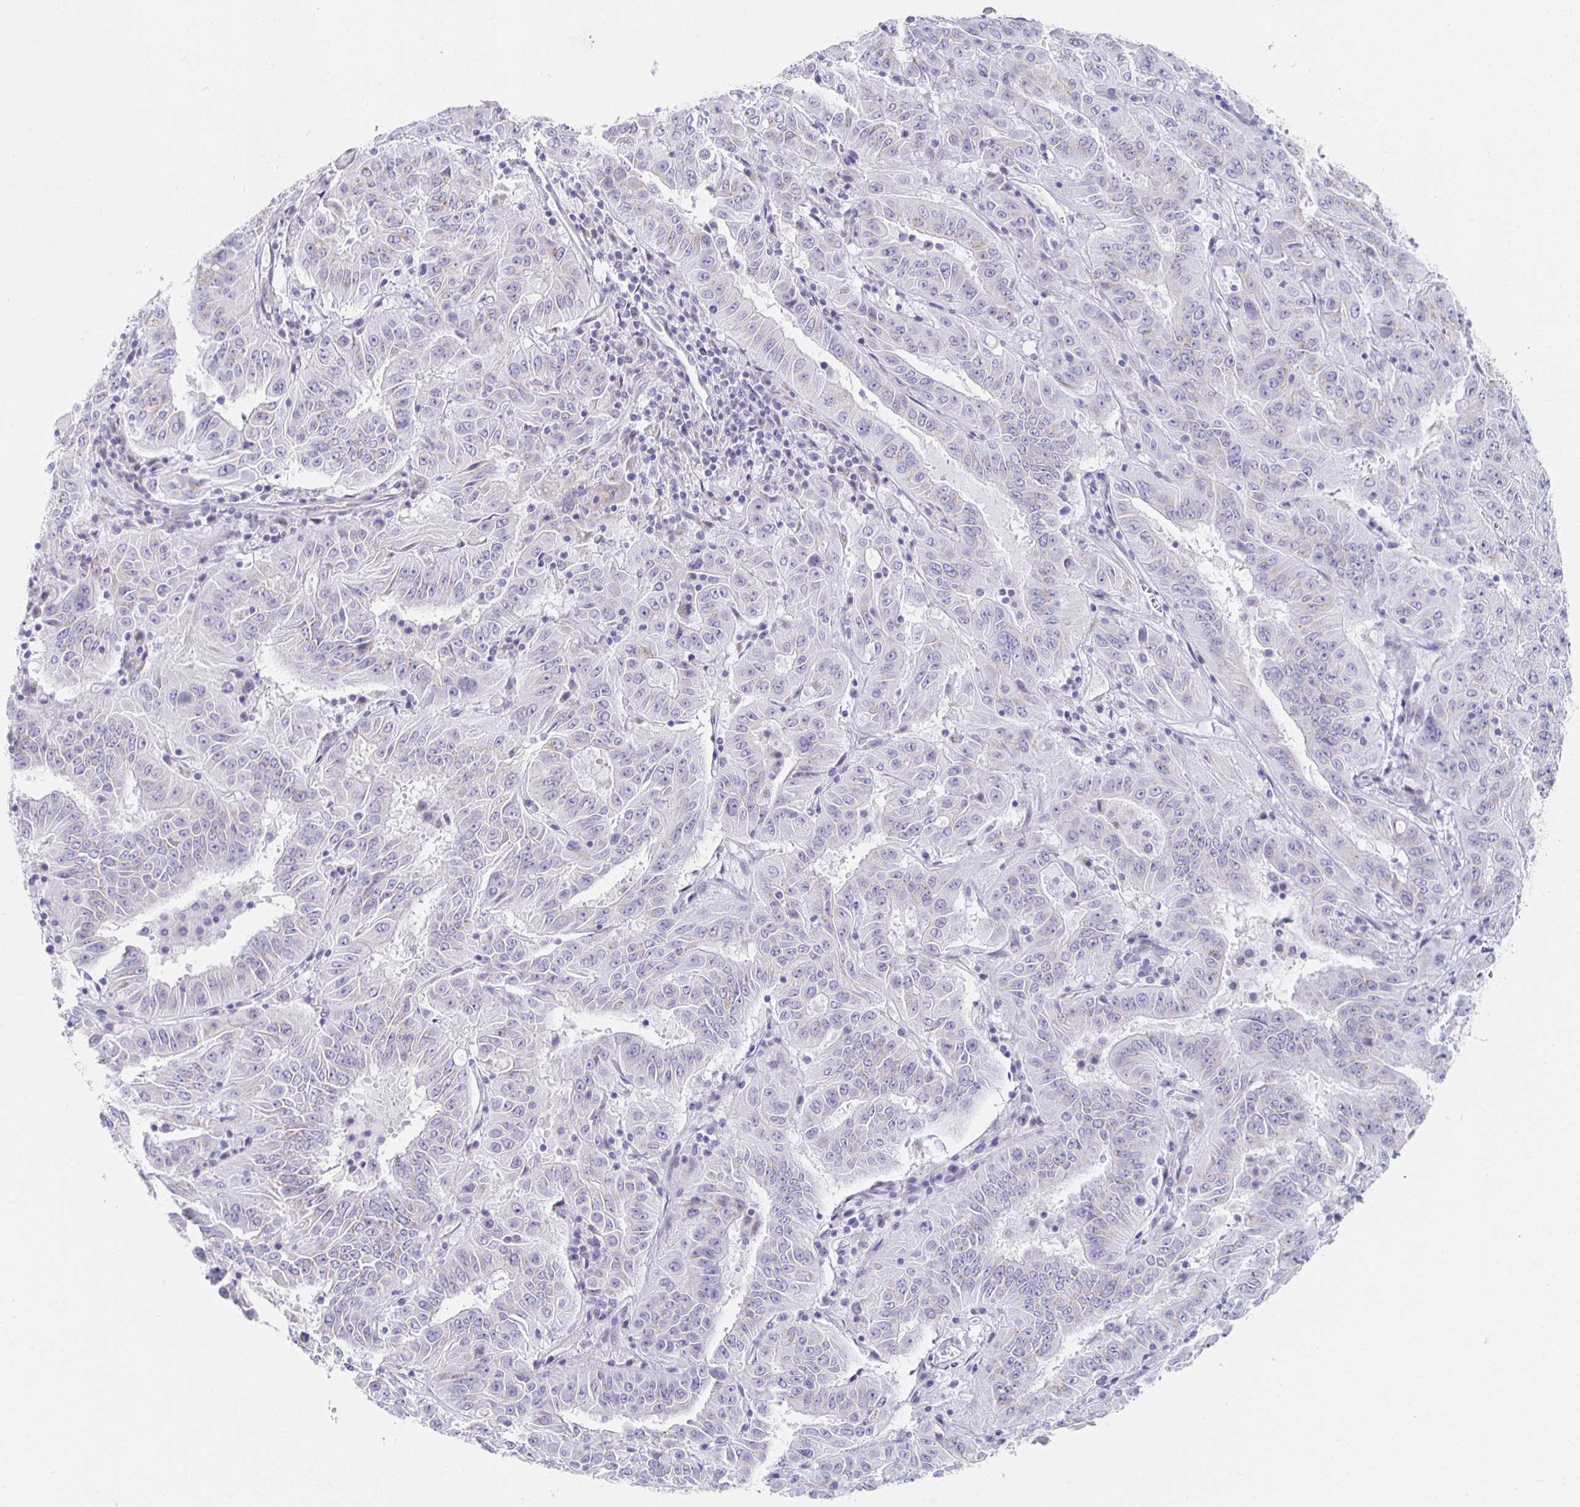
{"staining": {"intensity": "negative", "quantity": "none", "location": "none"}, "tissue": "pancreatic cancer", "cell_type": "Tumor cells", "image_type": "cancer", "snomed": [{"axis": "morphology", "description": "Adenocarcinoma, NOS"}, {"axis": "topography", "description": "Pancreas"}], "caption": "Tumor cells are negative for protein expression in human pancreatic cancer. (DAB (3,3'-diaminobenzidine) IHC, high magnification).", "gene": "TEX44", "patient": {"sex": "male", "age": 63}}